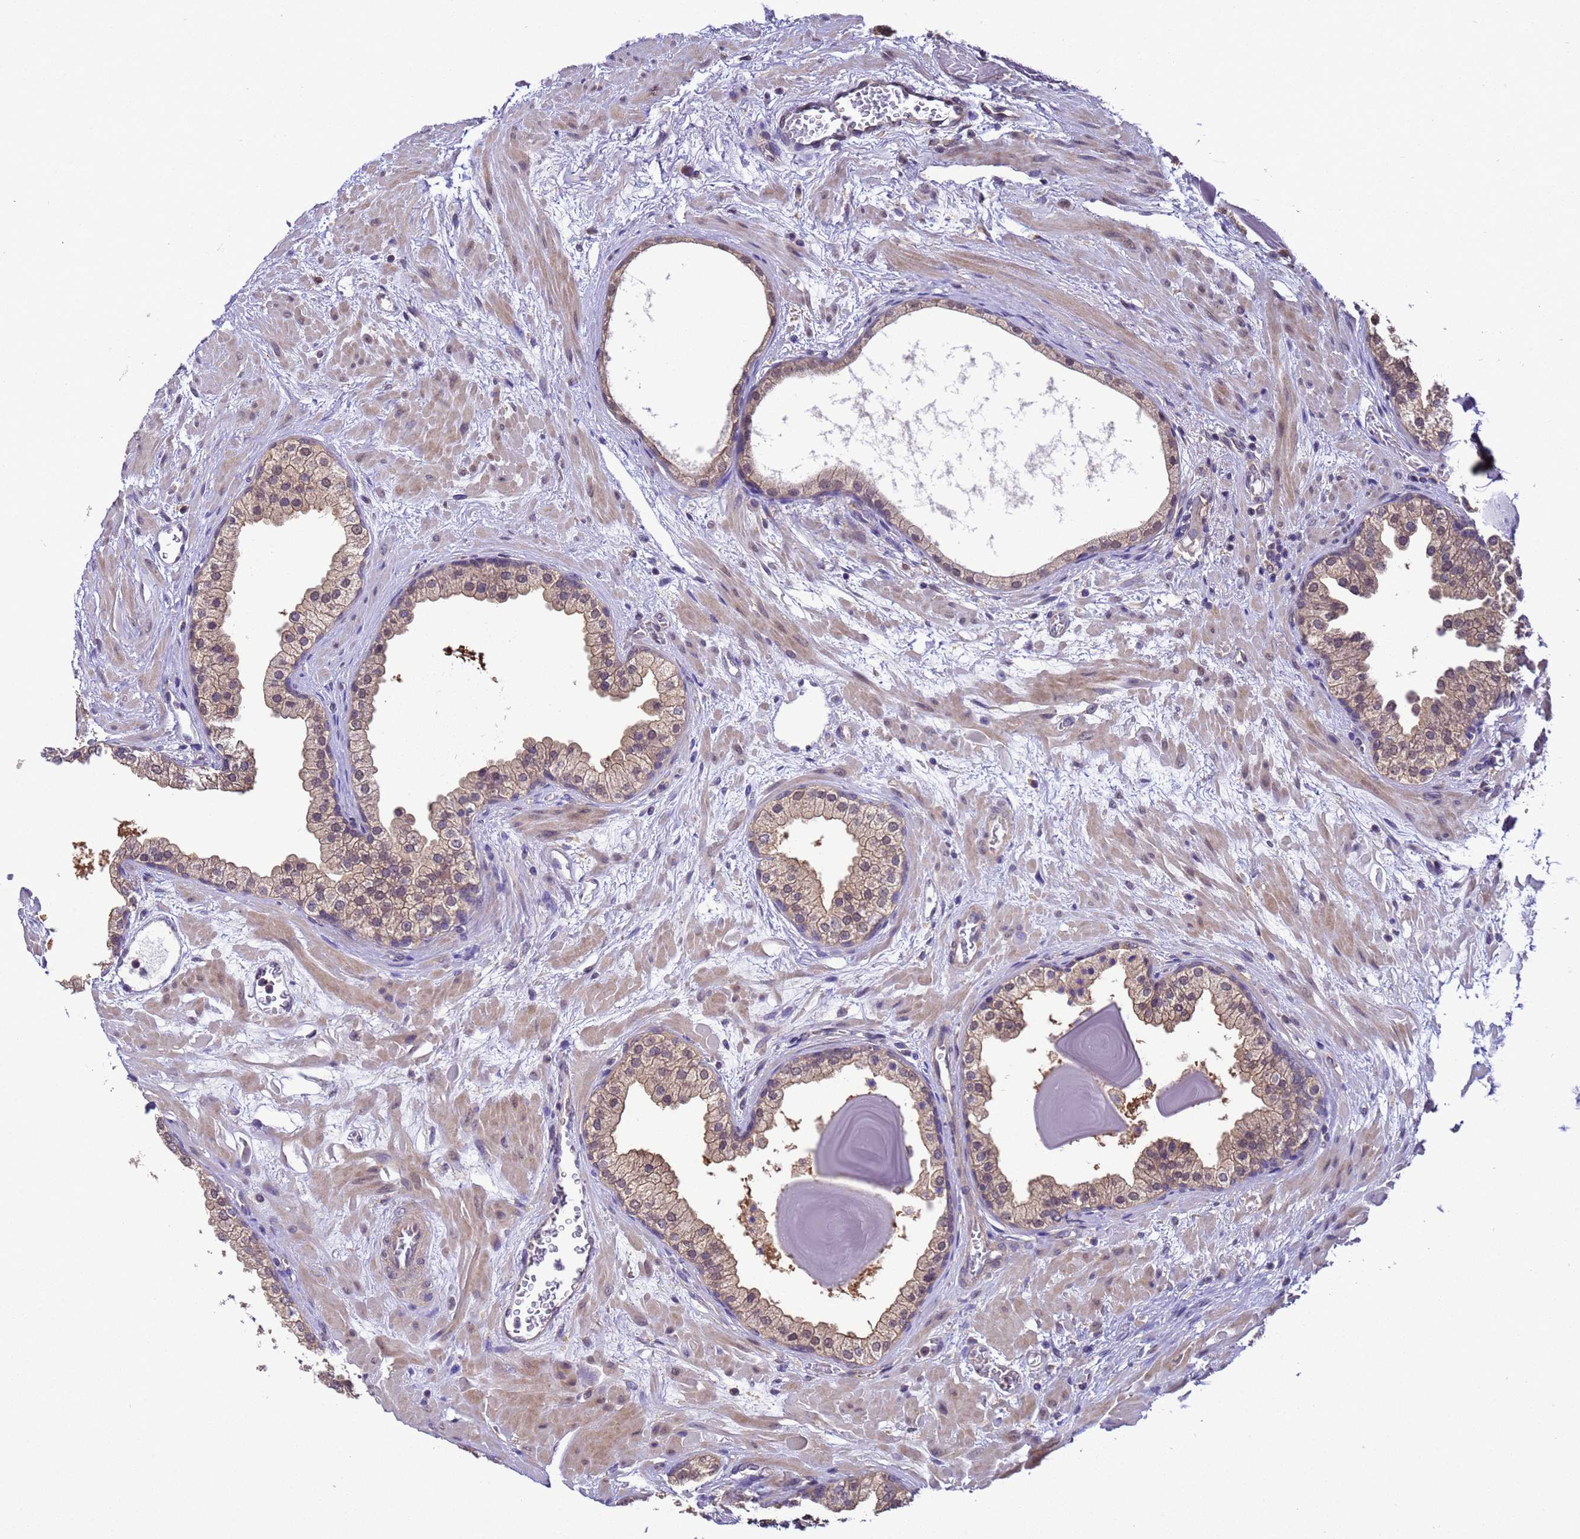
{"staining": {"intensity": "weak", "quantity": "25%-75%", "location": "cytoplasmic/membranous,nuclear"}, "tissue": "prostate", "cell_type": "Glandular cells", "image_type": "normal", "snomed": [{"axis": "morphology", "description": "Normal tissue, NOS"}, {"axis": "topography", "description": "Prostate"}], "caption": "This is a photomicrograph of immunohistochemistry (IHC) staining of normal prostate, which shows weak staining in the cytoplasmic/membranous,nuclear of glandular cells.", "gene": "ZFP69B", "patient": {"sex": "male", "age": 48}}